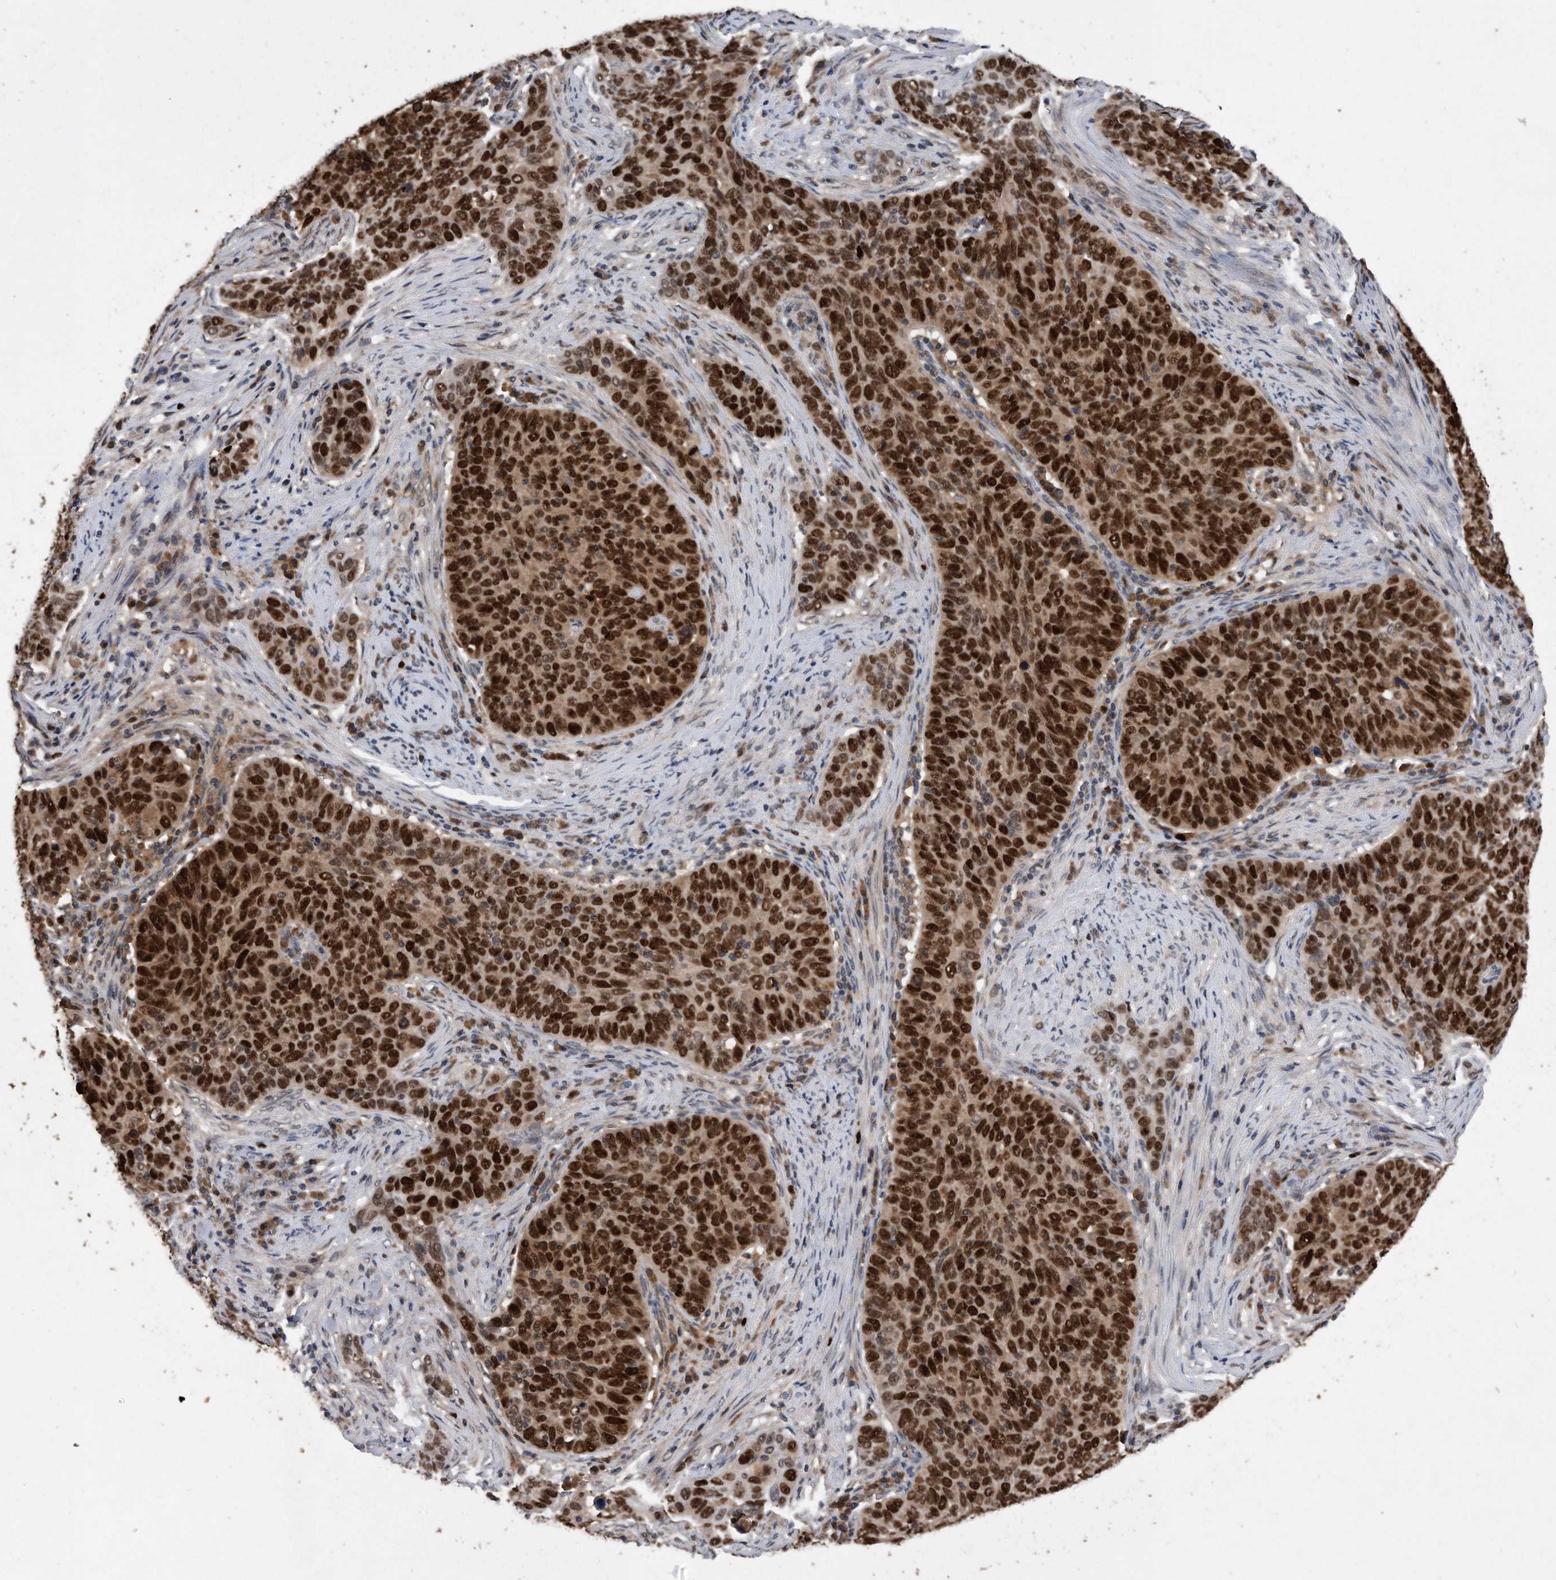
{"staining": {"intensity": "strong", "quantity": ">75%", "location": "nuclear"}, "tissue": "cervical cancer", "cell_type": "Tumor cells", "image_type": "cancer", "snomed": [{"axis": "morphology", "description": "Squamous cell carcinoma, NOS"}, {"axis": "topography", "description": "Cervix"}], "caption": "There is high levels of strong nuclear positivity in tumor cells of squamous cell carcinoma (cervical), as demonstrated by immunohistochemical staining (brown color).", "gene": "PCNA", "patient": {"sex": "female", "age": 60}}